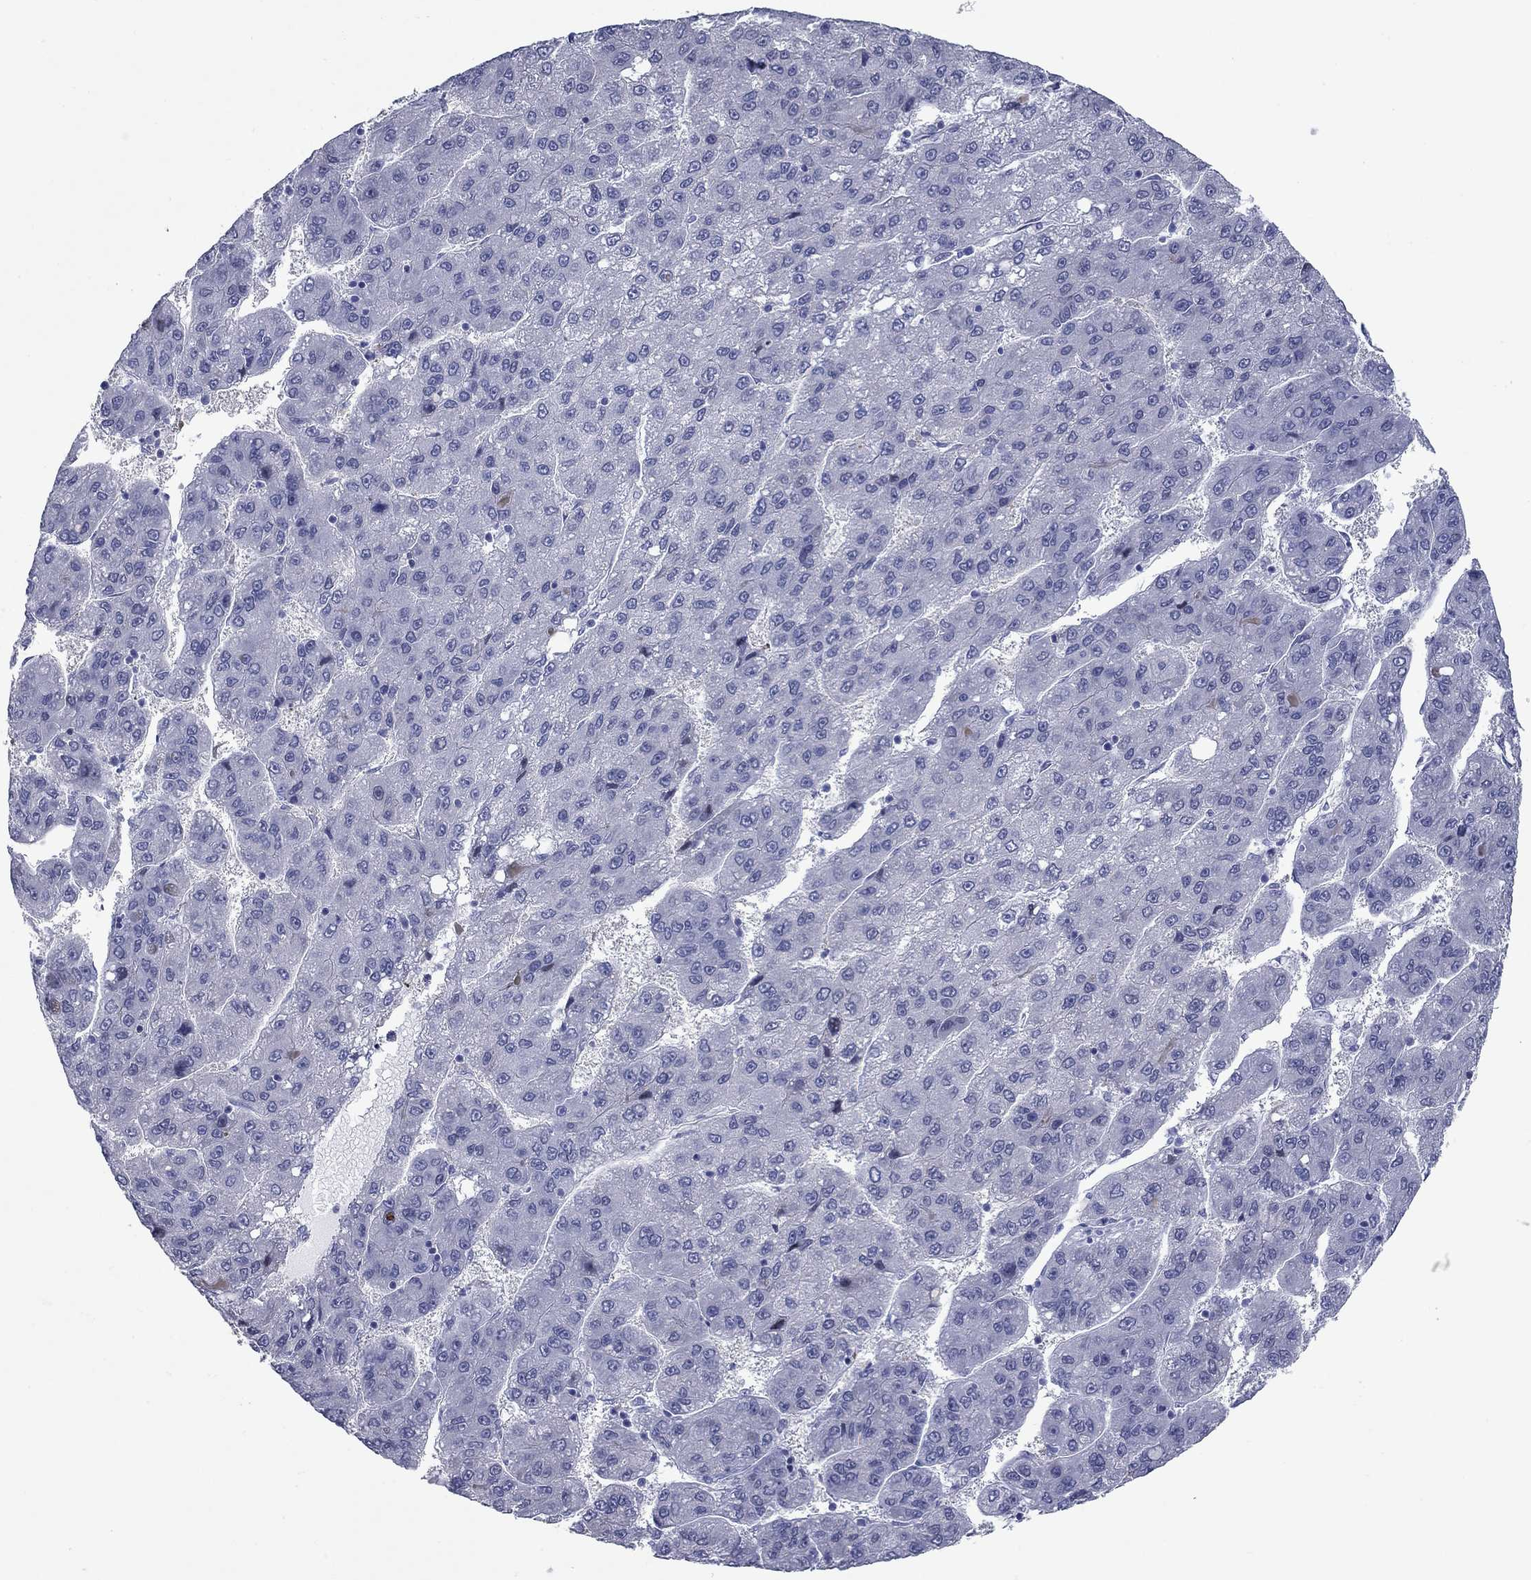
{"staining": {"intensity": "negative", "quantity": "none", "location": "none"}, "tissue": "liver cancer", "cell_type": "Tumor cells", "image_type": "cancer", "snomed": [{"axis": "morphology", "description": "Carcinoma, Hepatocellular, NOS"}, {"axis": "topography", "description": "Liver"}], "caption": "Tumor cells show no significant protein expression in liver cancer (hepatocellular carcinoma).", "gene": "CCNA1", "patient": {"sex": "female", "age": 82}}